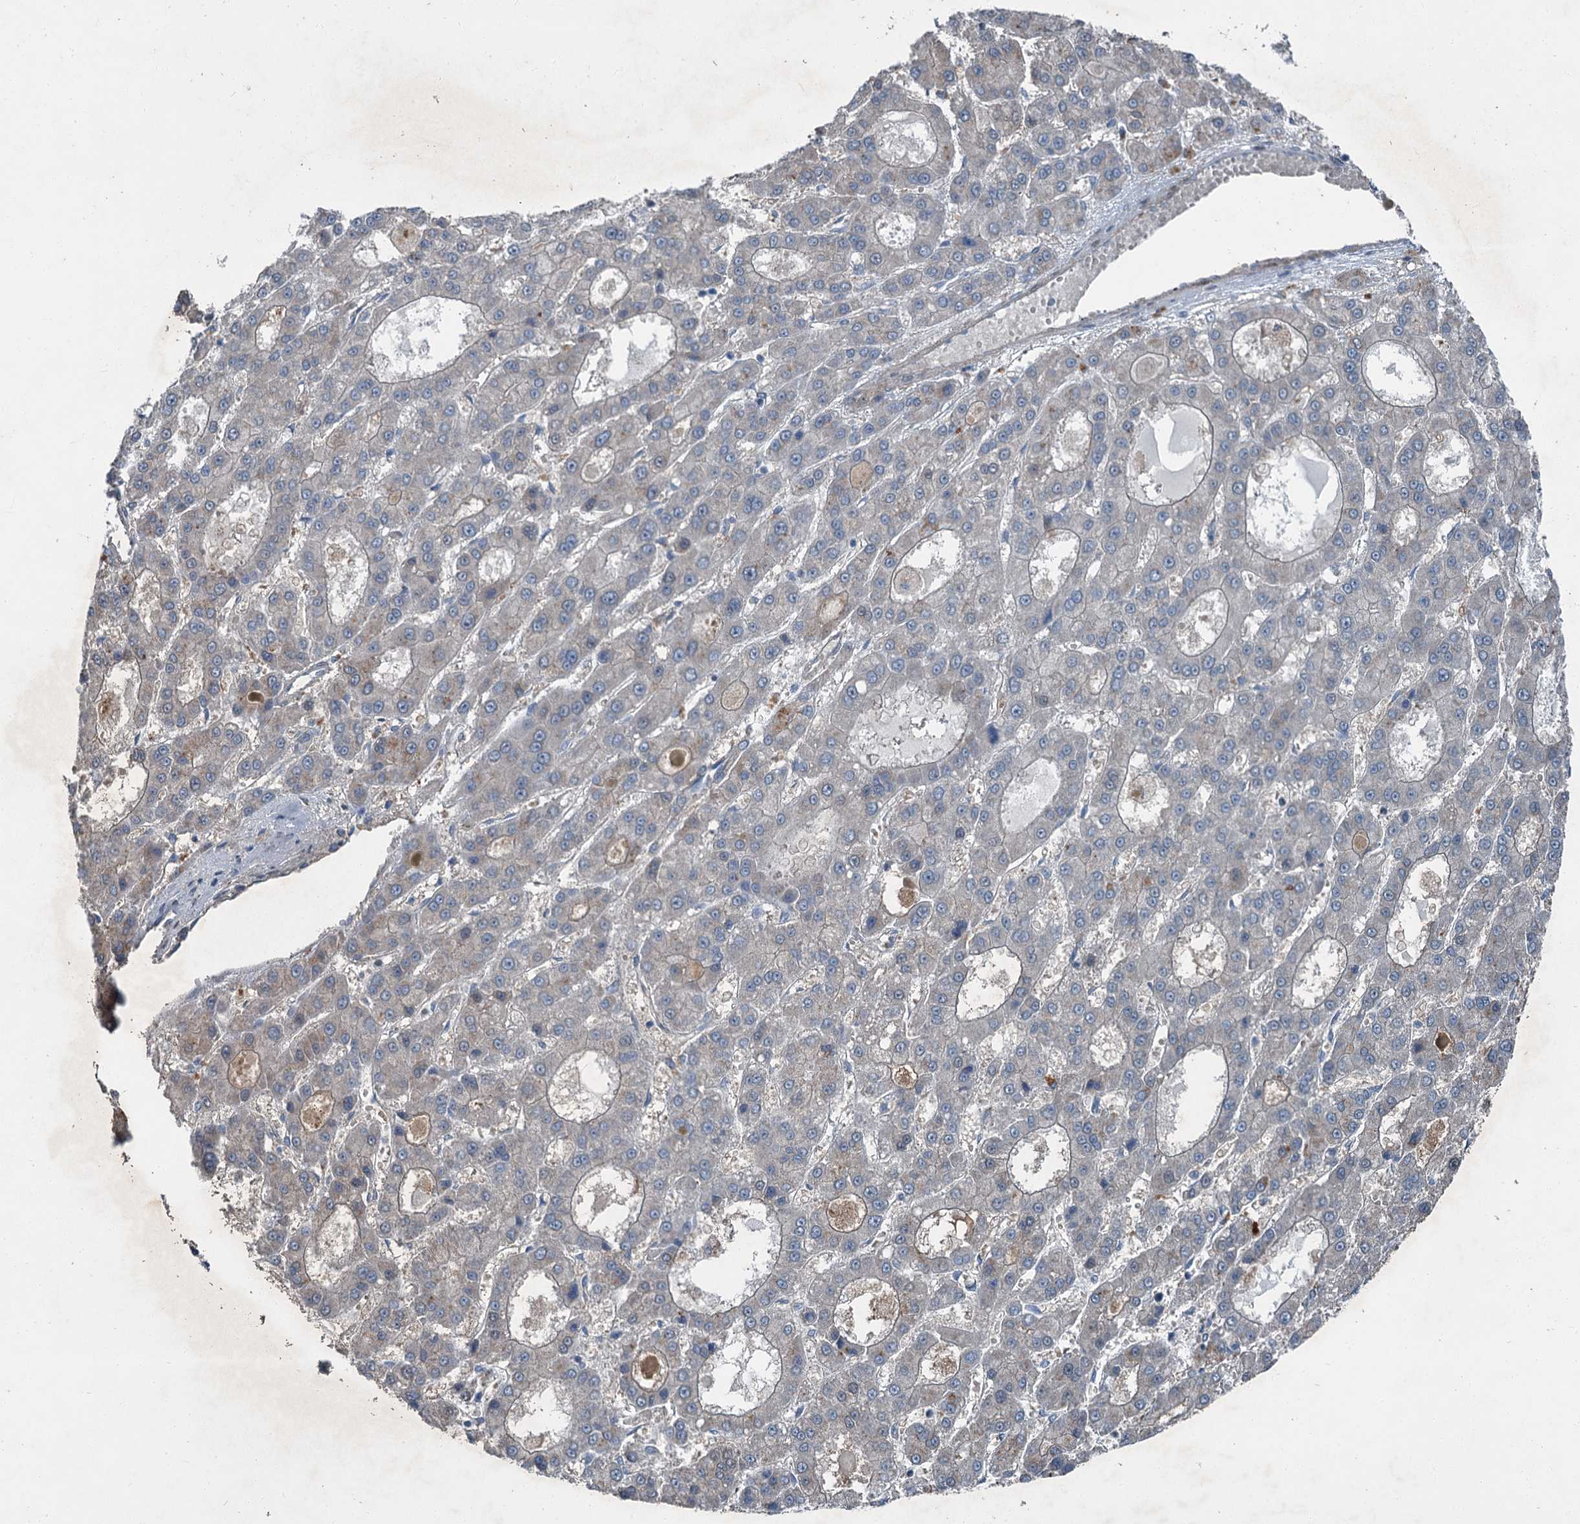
{"staining": {"intensity": "weak", "quantity": "<25%", "location": "cytoplasmic/membranous"}, "tissue": "liver cancer", "cell_type": "Tumor cells", "image_type": "cancer", "snomed": [{"axis": "morphology", "description": "Carcinoma, Hepatocellular, NOS"}, {"axis": "topography", "description": "Liver"}], "caption": "A micrograph of human hepatocellular carcinoma (liver) is negative for staining in tumor cells.", "gene": "AXL", "patient": {"sex": "male", "age": 70}}